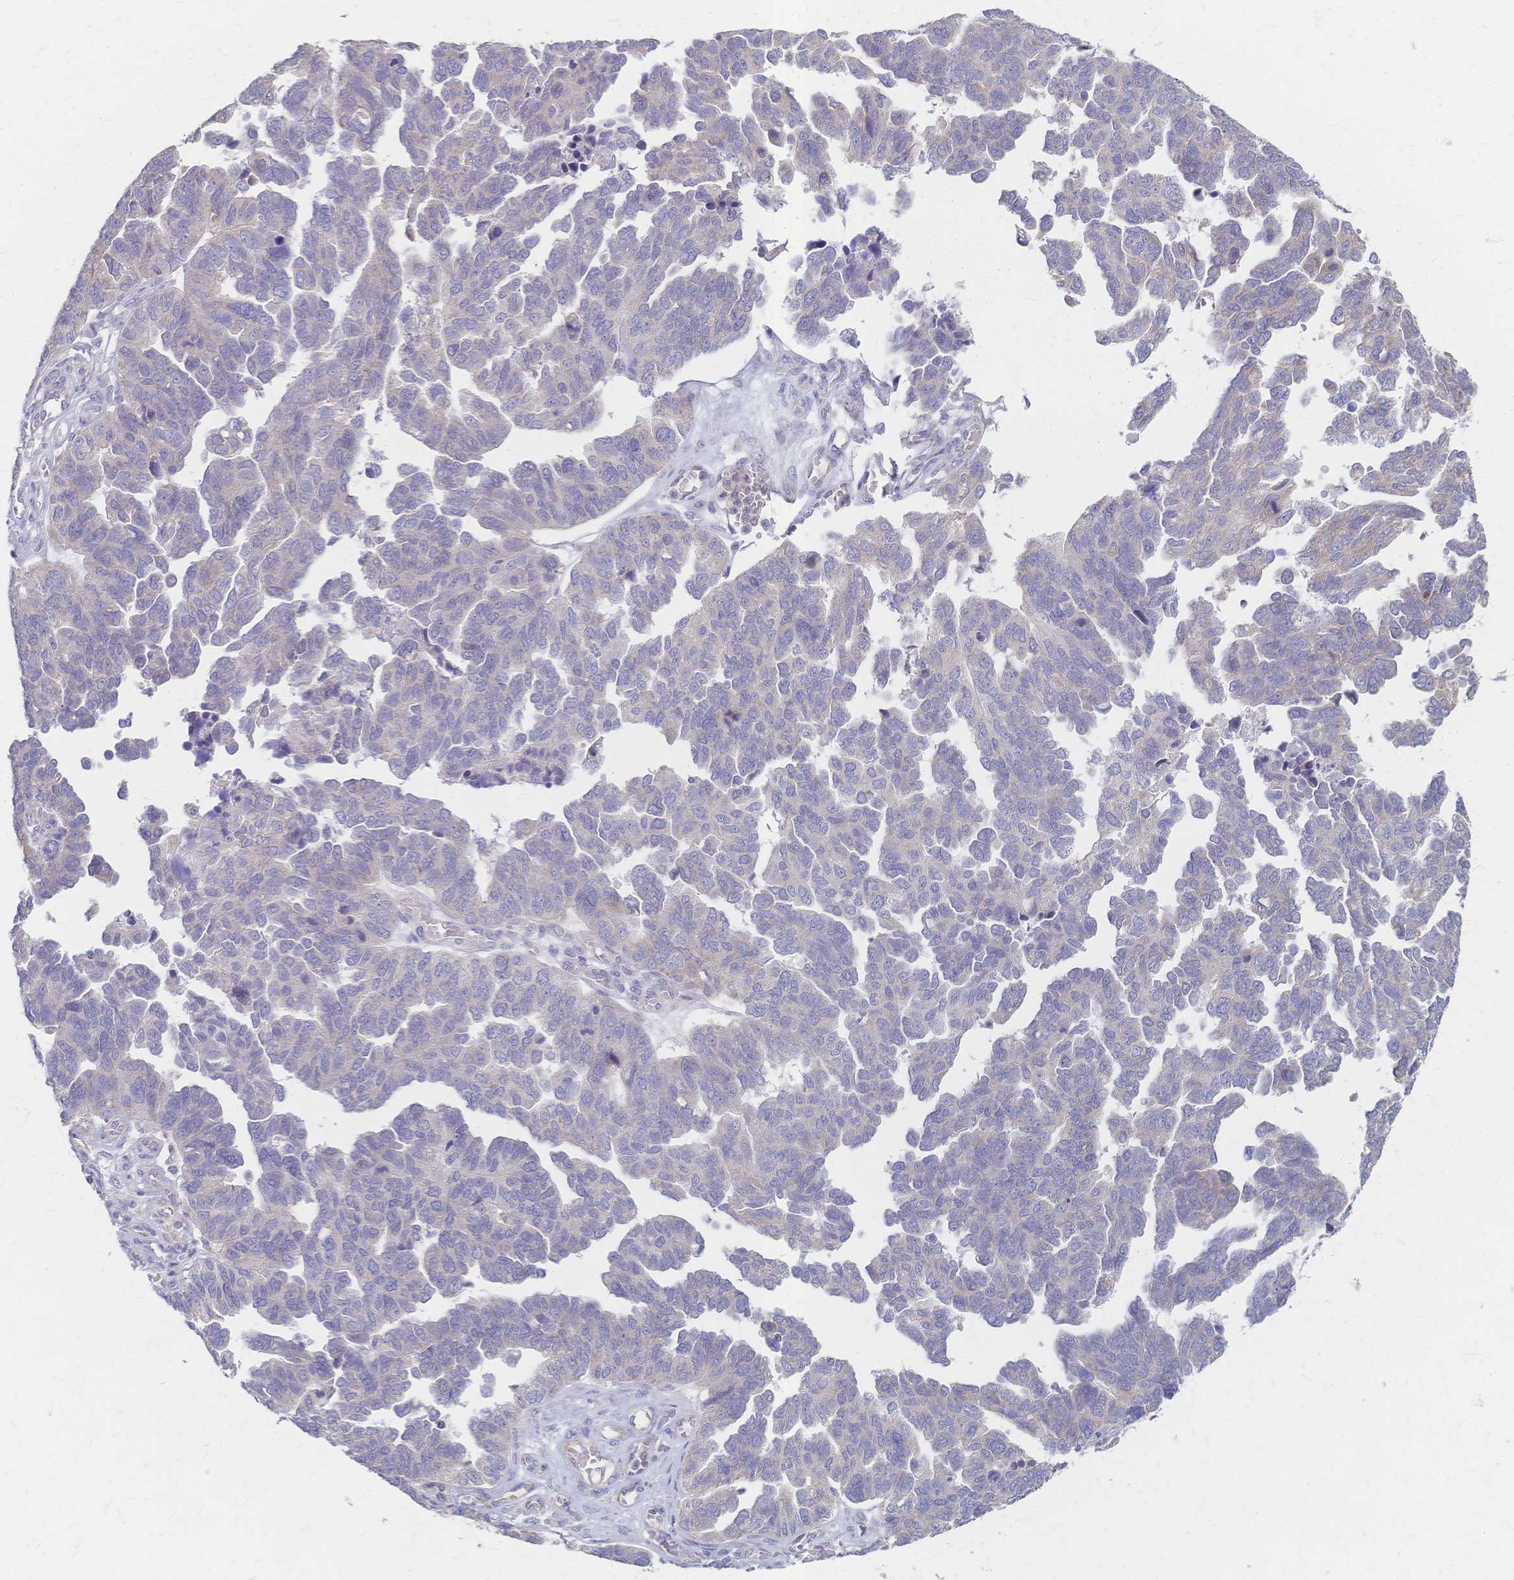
{"staining": {"intensity": "negative", "quantity": "none", "location": "none"}, "tissue": "ovarian cancer", "cell_type": "Tumor cells", "image_type": "cancer", "snomed": [{"axis": "morphology", "description": "Cystadenocarcinoma, serous, NOS"}, {"axis": "topography", "description": "Ovary"}], "caption": "DAB immunohistochemical staining of serous cystadenocarcinoma (ovarian) exhibits no significant staining in tumor cells.", "gene": "CYB5A", "patient": {"sex": "female", "age": 64}}